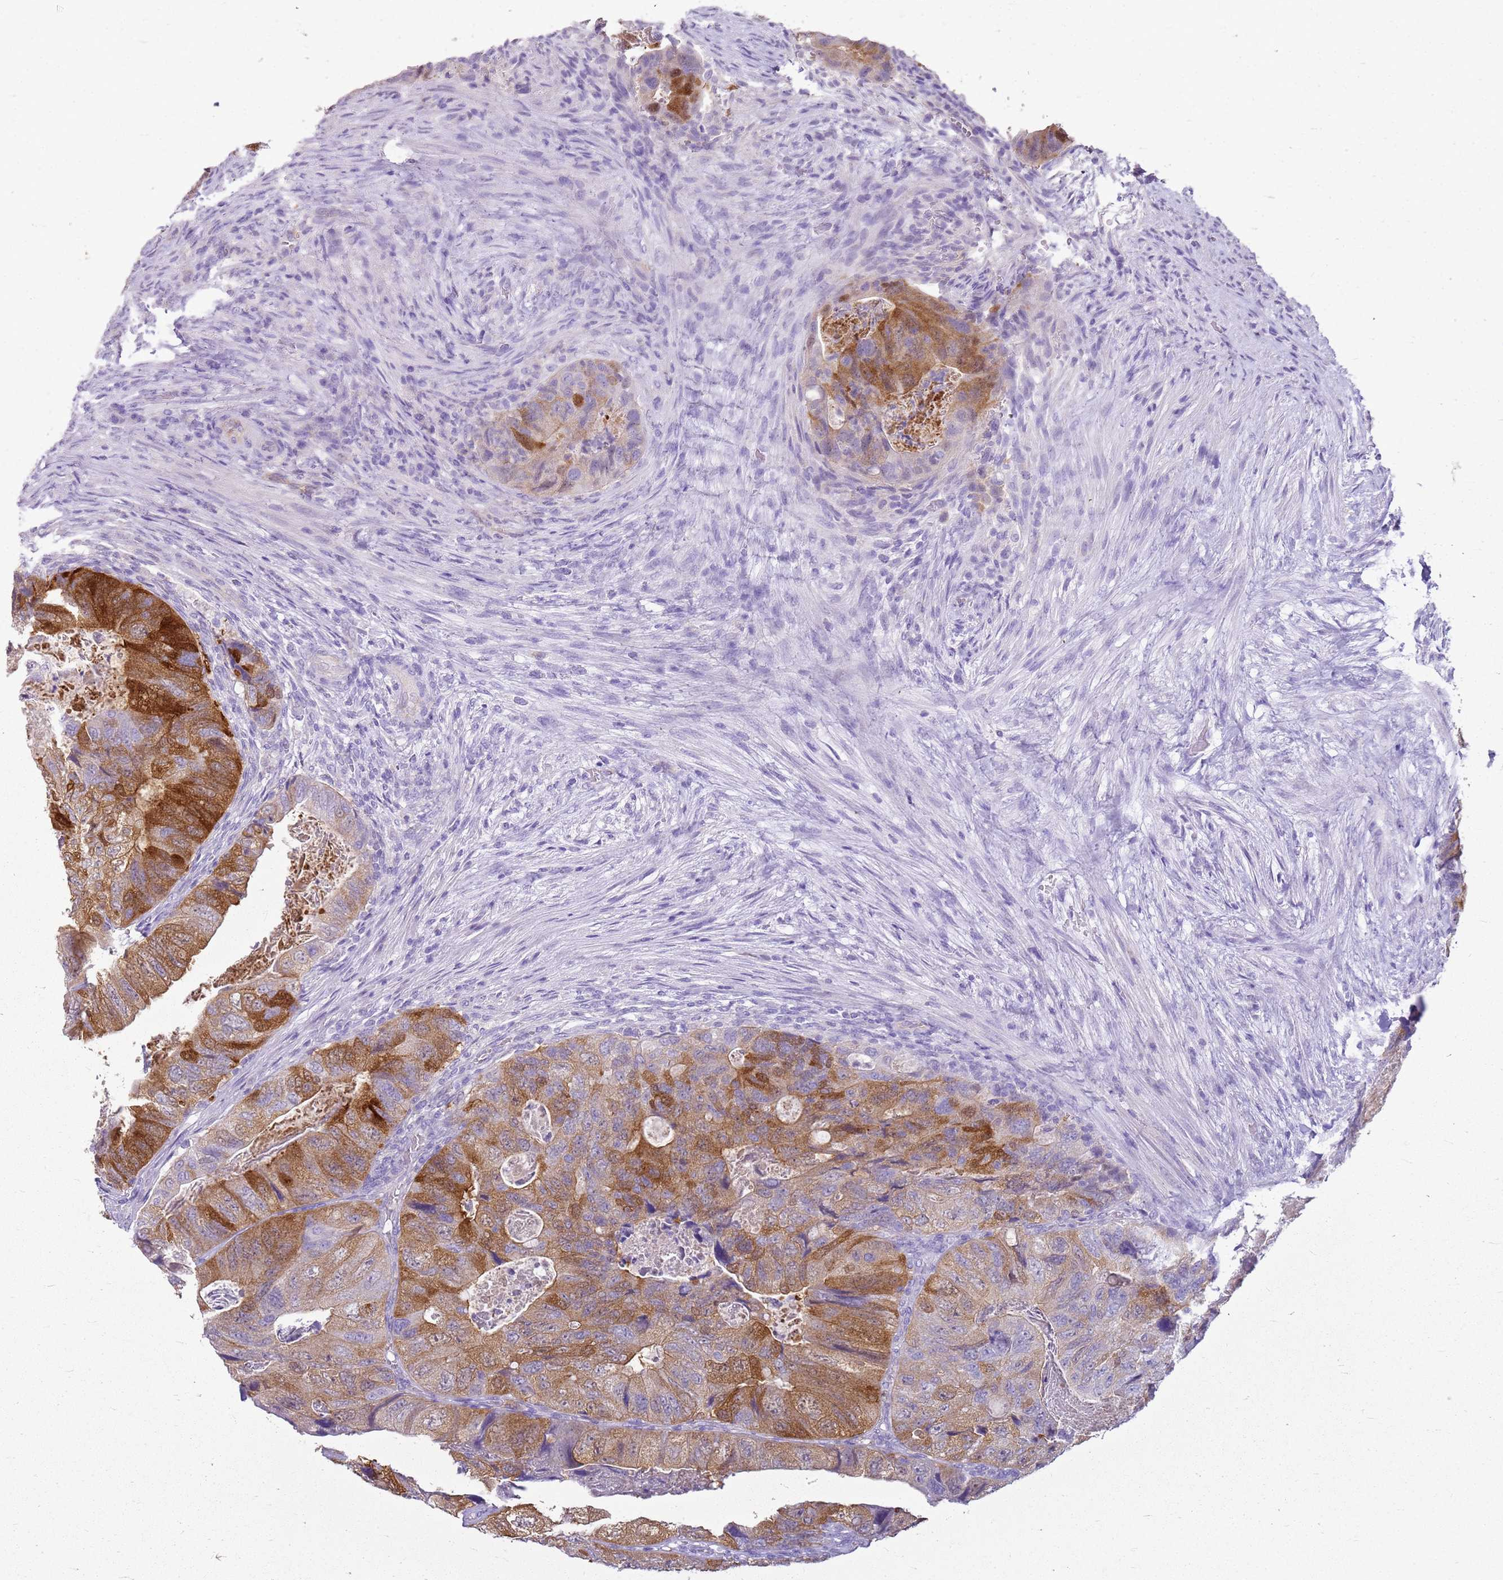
{"staining": {"intensity": "moderate", "quantity": ">75%", "location": "cytoplasmic/membranous"}, "tissue": "colorectal cancer", "cell_type": "Tumor cells", "image_type": "cancer", "snomed": [{"axis": "morphology", "description": "Adenocarcinoma, NOS"}, {"axis": "topography", "description": "Rectum"}], "caption": "Immunohistochemistry photomicrograph of human colorectal adenocarcinoma stained for a protein (brown), which demonstrates medium levels of moderate cytoplasmic/membranous staining in about >75% of tumor cells.", "gene": "SULT1E1", "patient": {"sex": "male", "age": 63}}